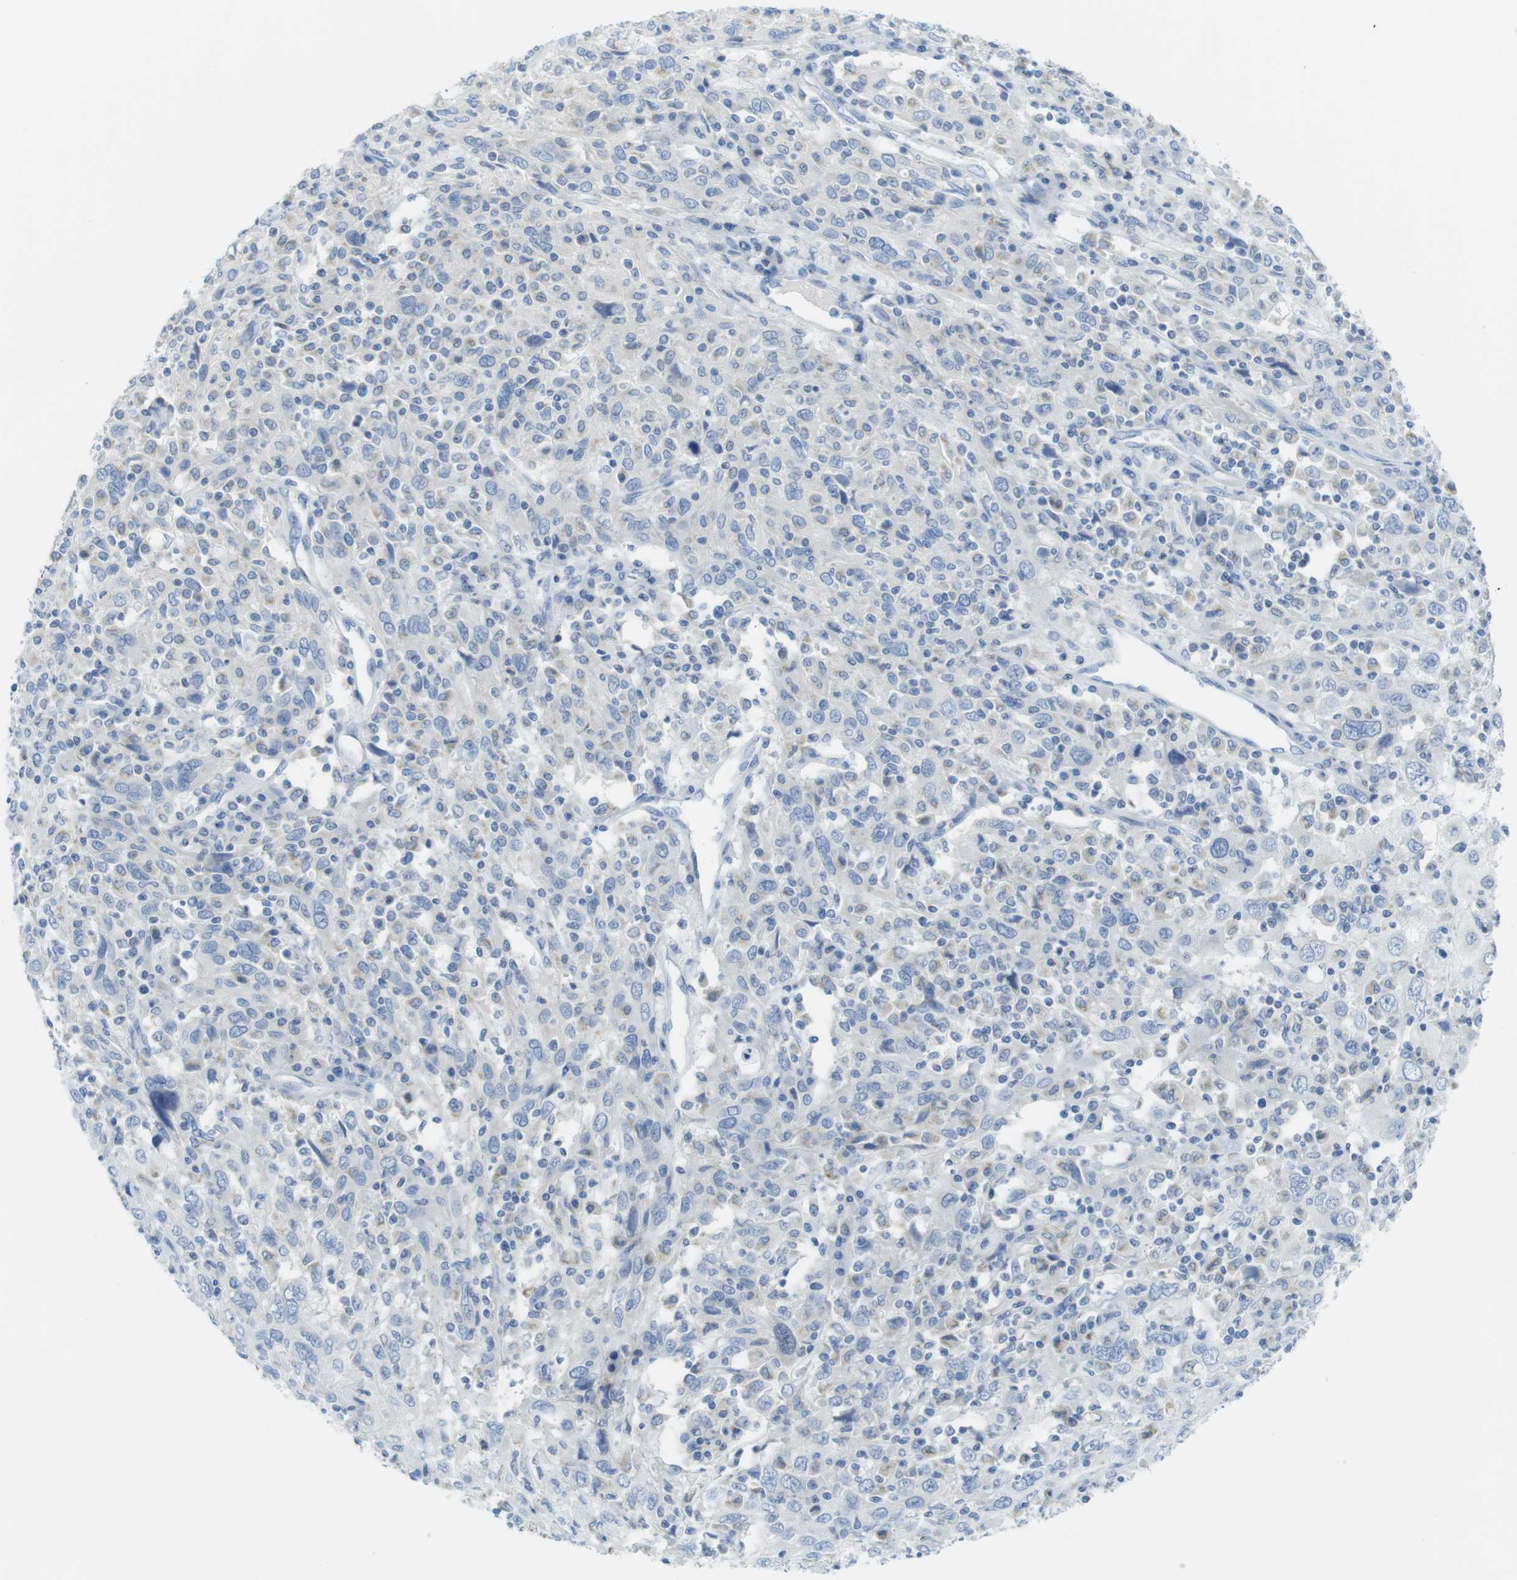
{"staining": {"intensity": "negative", "quantity": "none", "location": "none"}, "tissue": "cervical cancer", "cell_type": "Tumor cells", "image_type": "cancer", "snomed": [{"axis": "morphology", "description": "Squamous cell carcinoma, NOS"}, {"axis": "topography", "description": "Cervix"}], "caption": "High magnification brightfield microscopy of squamous cell carcinoma (cervical) stained with DAB (3,3'-diaminobenzidine) (brown) and counterstained with hematoxylin (blue): tumor cells show no significant positivity.", "gene": "ASIC5", "patient": {"sex": "female", "age": 46}}